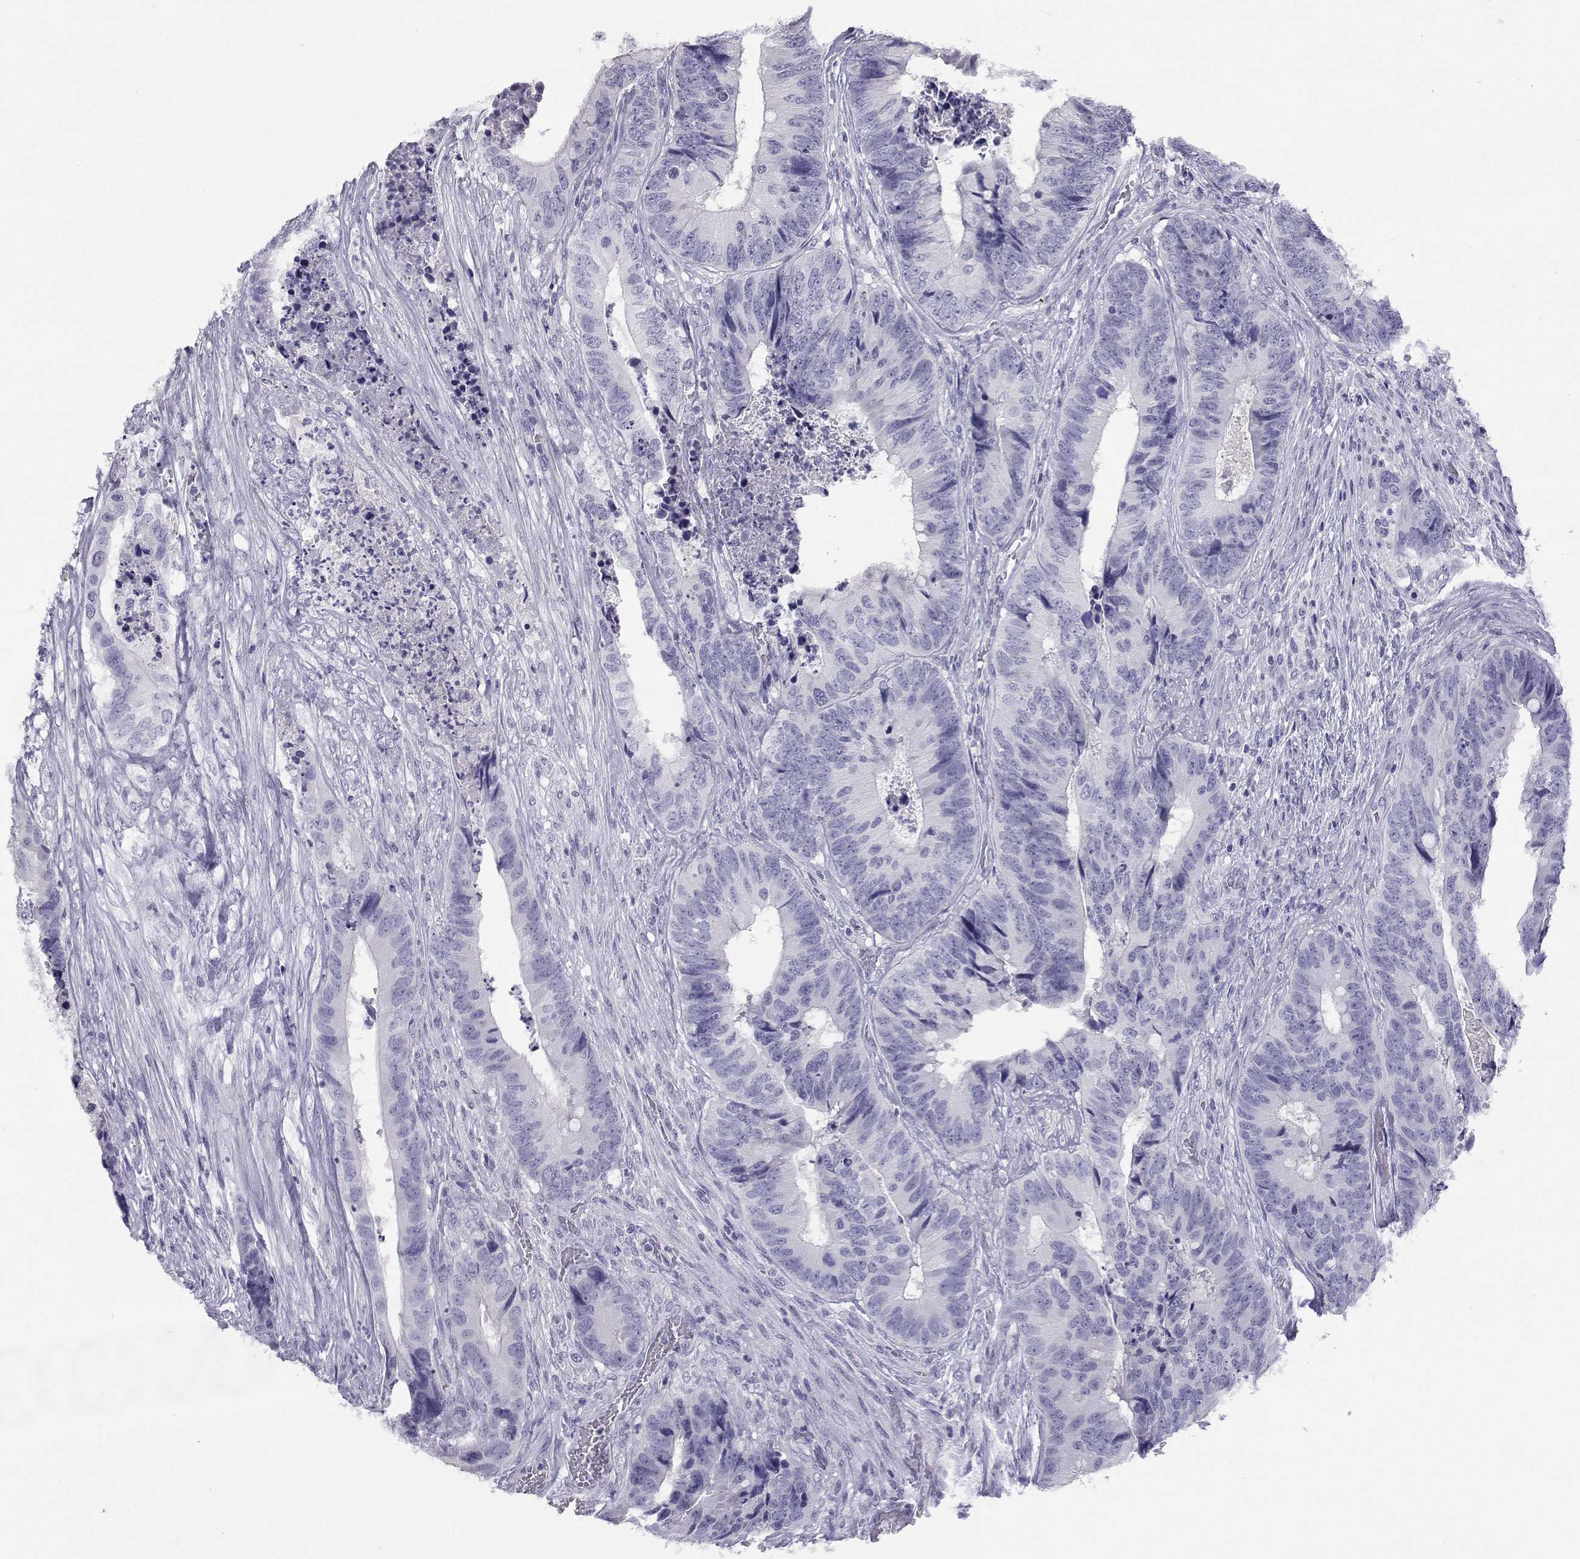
{"staining": {"intensity": "negative", "quantity": "none", "location": "none"}, "tissue": "colorectal cancer", "cell_type": "Tumor cells", "image_type": "cancer", "snomed": [{"axis": "morphology", "description": "Adenocarcinoma, NOS"}, {"axis": "topography", "description": "Colon"}], "caption": "Tumor cells are negative for brown protein staining in colorectal adenocarcinoma.", "gene": "SLC6A3", "patient": {"sex": "male", "age": 84}}